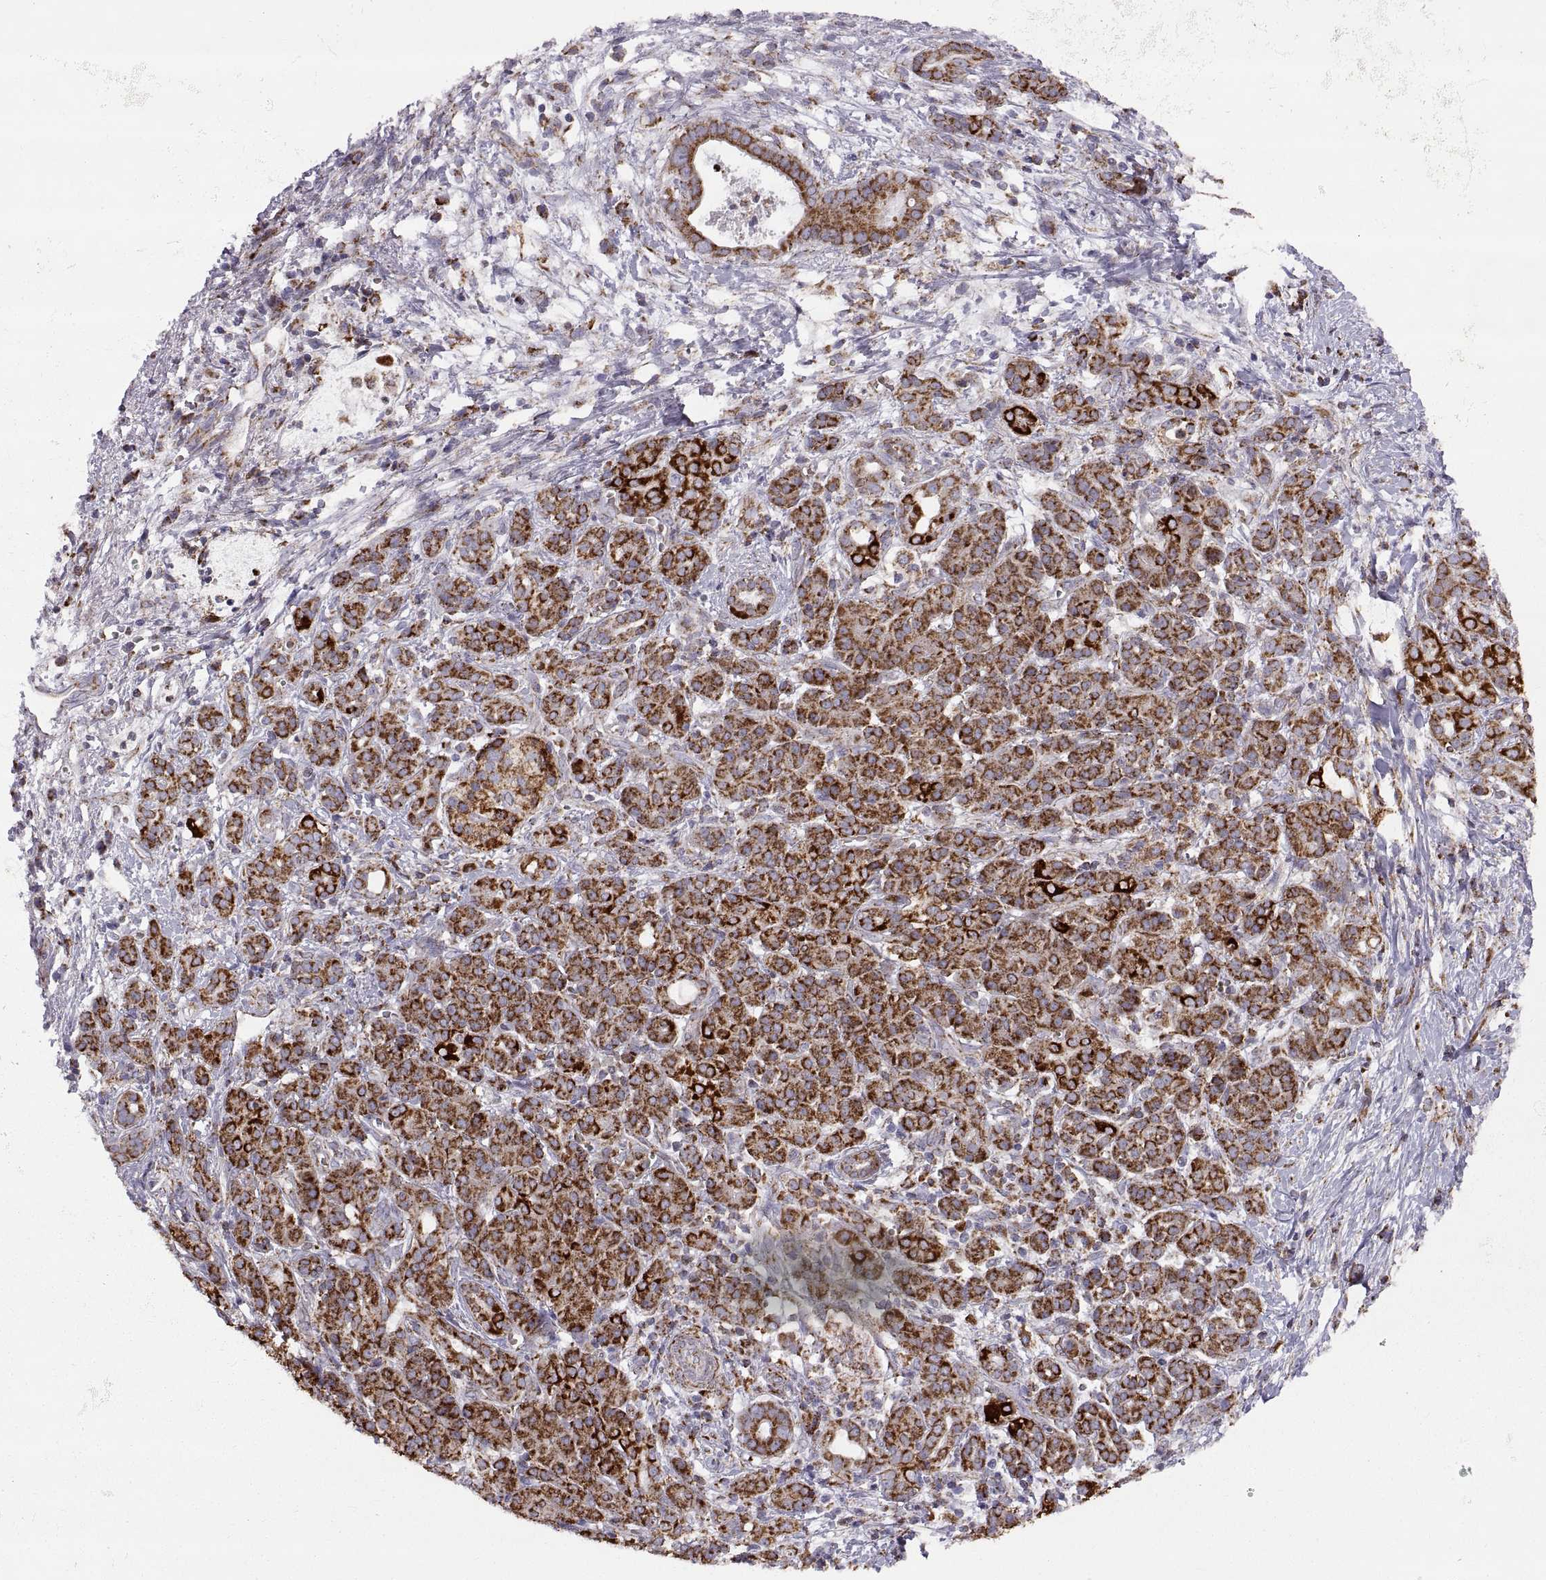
{"staining": {"intensity": "strong", "quantity": ">75%", "location": "cytoplasmic/membranous"}, "tissue": "pancreatic cancer", "cell_type": "Tumor cells", "image_type": "cancer", "snomed": [{"axis": "morphology", "description": "Adenocarcinoma, NOS"}, {"axis": "topography", "description": "Pancreas"}], "caption": "A photomicrograph of human adenocarcinoma (pancreatic) stained for a protein displays strong cytoplasmic/membranous brown staining in tumor cells.", "gene": "ARSD", "patient": {"sex": "male", "age": 61}}